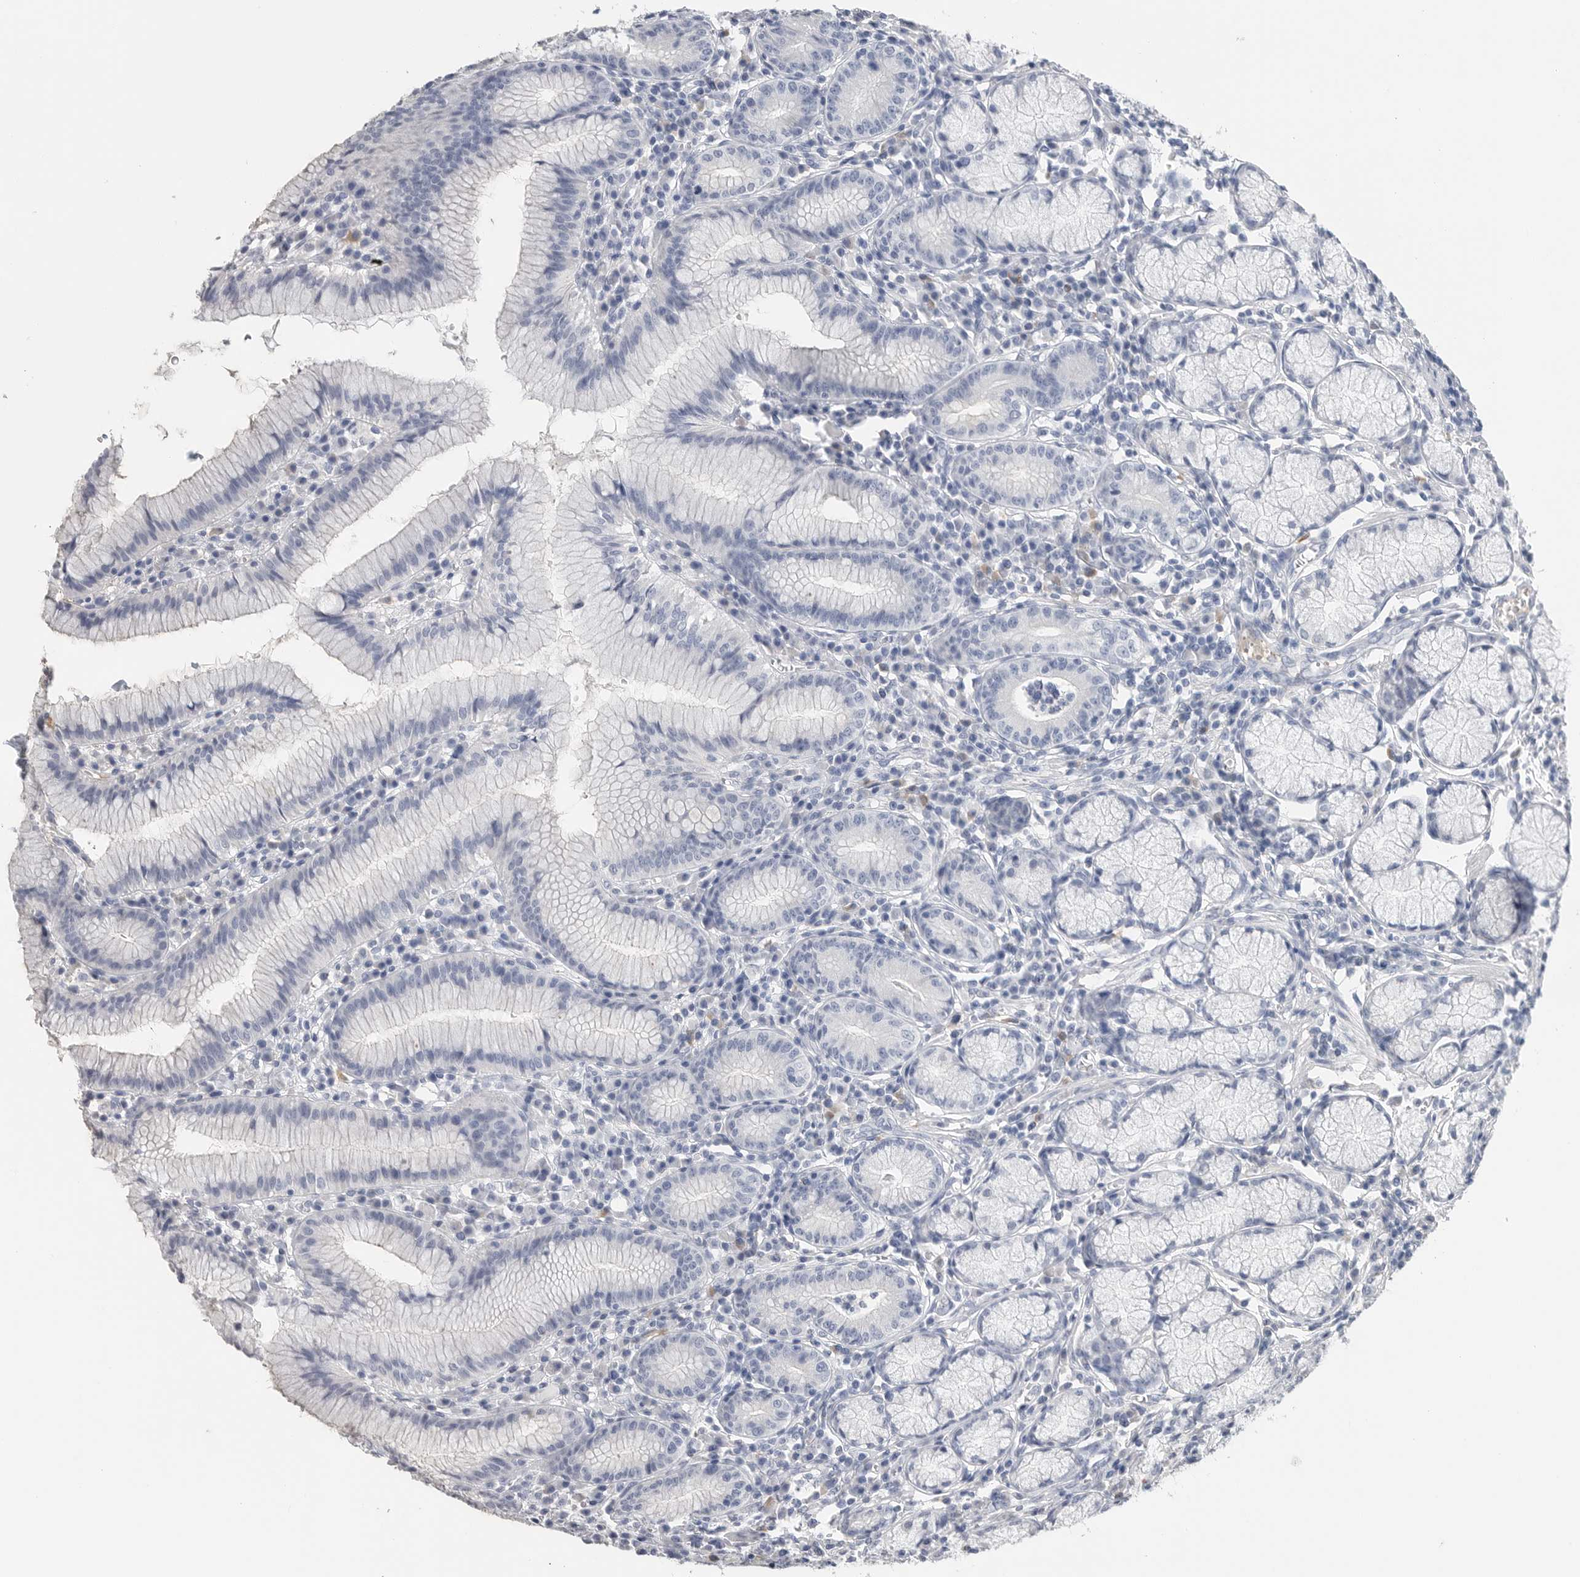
{"staining": {"intensity": "negative", "quantity": "none", "location": "none"}, "tissue": "stomach", "cell_type": "Glandular cells", "image_type": "normal", "snomed": [{"axis": "morphology", "description": "Normal tissue, NOS"}, {"axis": "topography", "description": "Stomach"}], "caption": "Benign stomach was stained to show a protein in brown. There is no significant expression in glandular cells. (DAB (3,3'-diaminobenzidine) immunohistochemistry with hematoxylin counter stain).", "gene": "FABP6", "patient": {"sex": "male", "age": 55}}